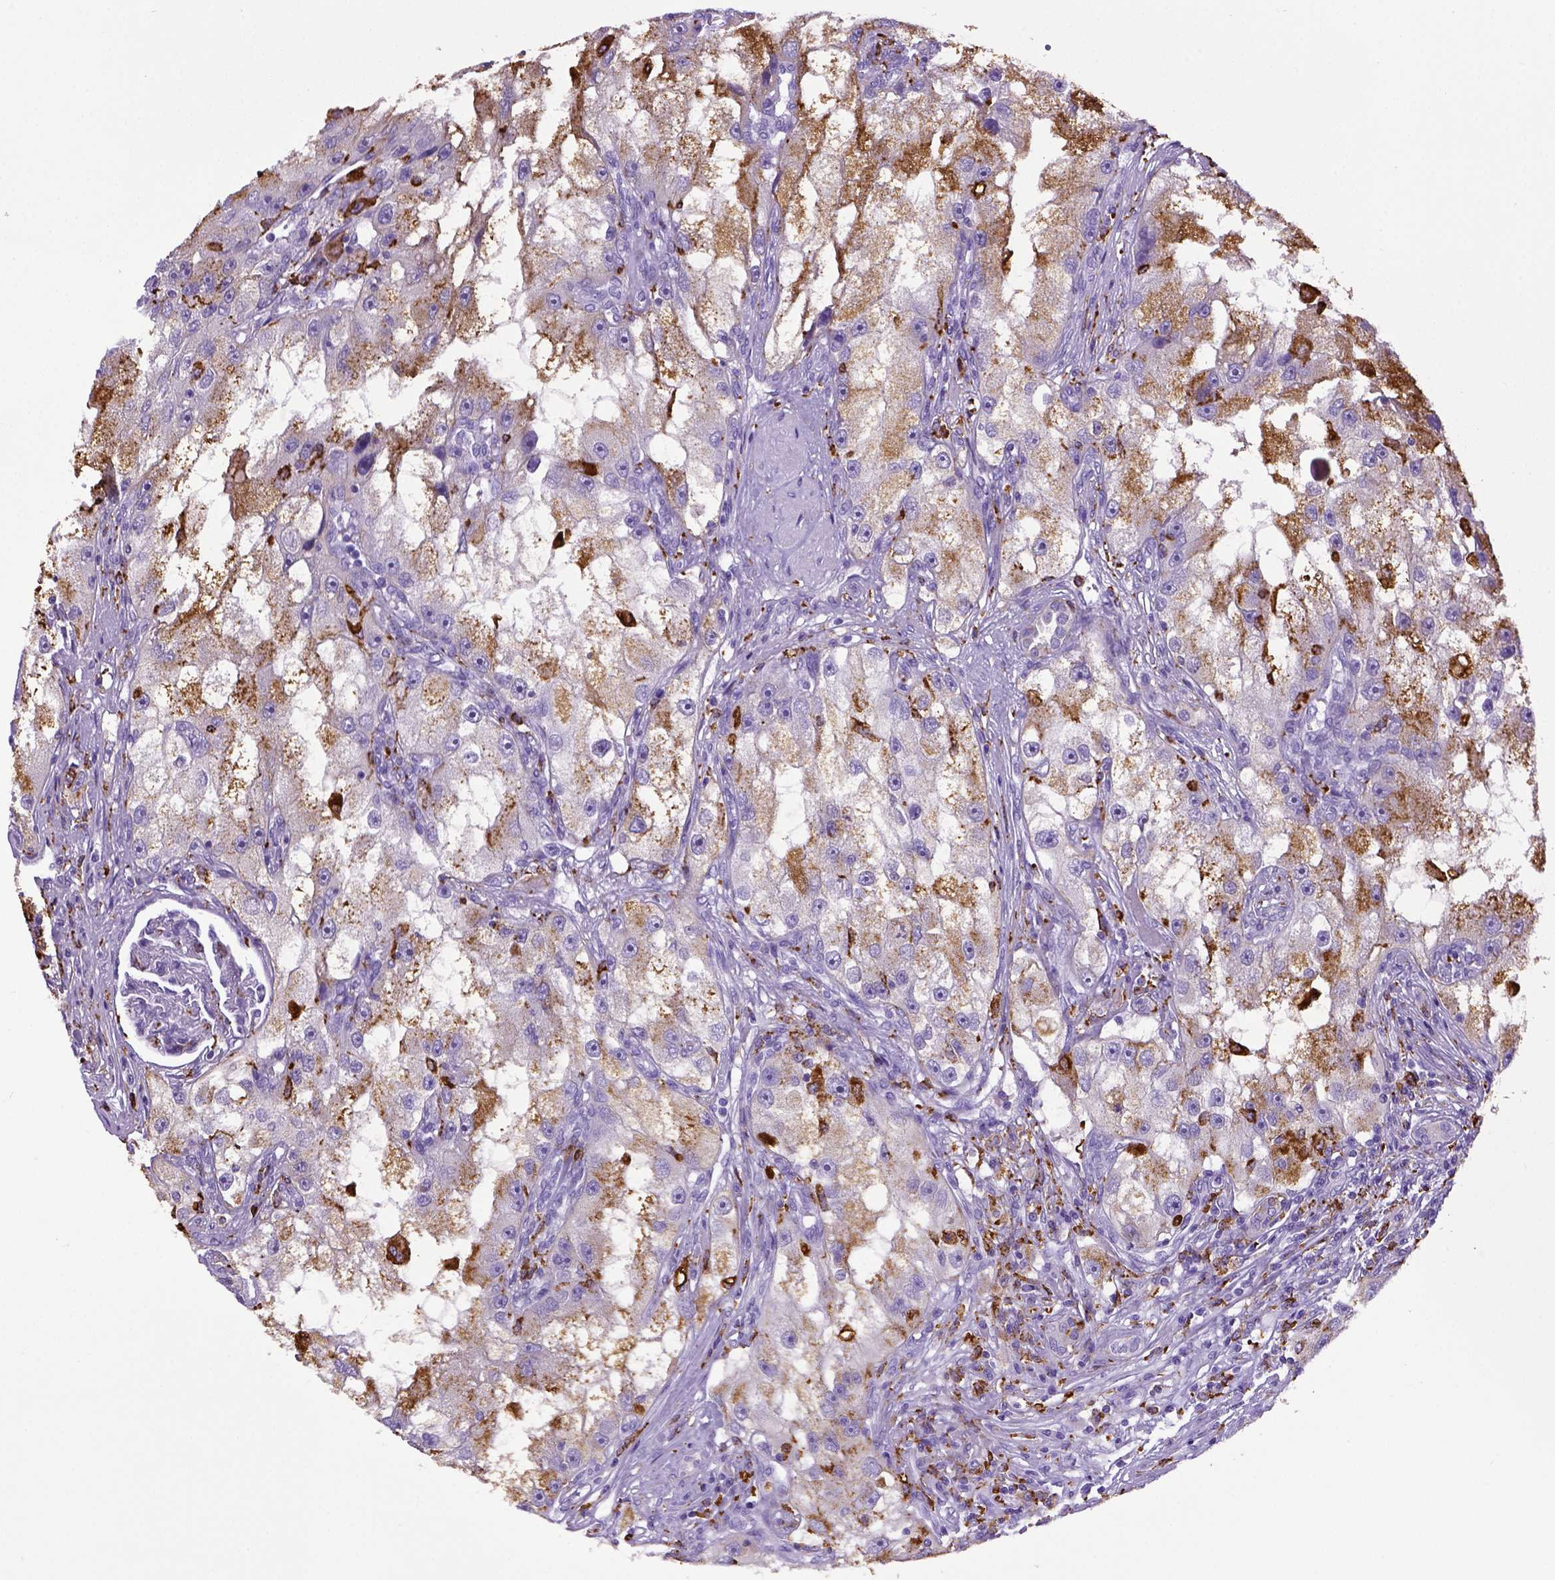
{"staining": {"intensity": "negative", "quantity": "none", "location": "none"}, "tissue": "renal cancer", "cell_type": "Tumor cells", "image_type": "cancer", "snomed": [{"axis": "morphology", "description": "Adenocarcinoma, NOS"}, {"axis": "topography", "description": "Kidney"}], "caption": "DAB (3,3'-diaminobenzidine) immunohistochemical staining of renal cancer (adenocarcinoma) reveals no significant staining in tumor cells.", "gene": "CD68", "patient": {"sex": "male", "age": 63}}